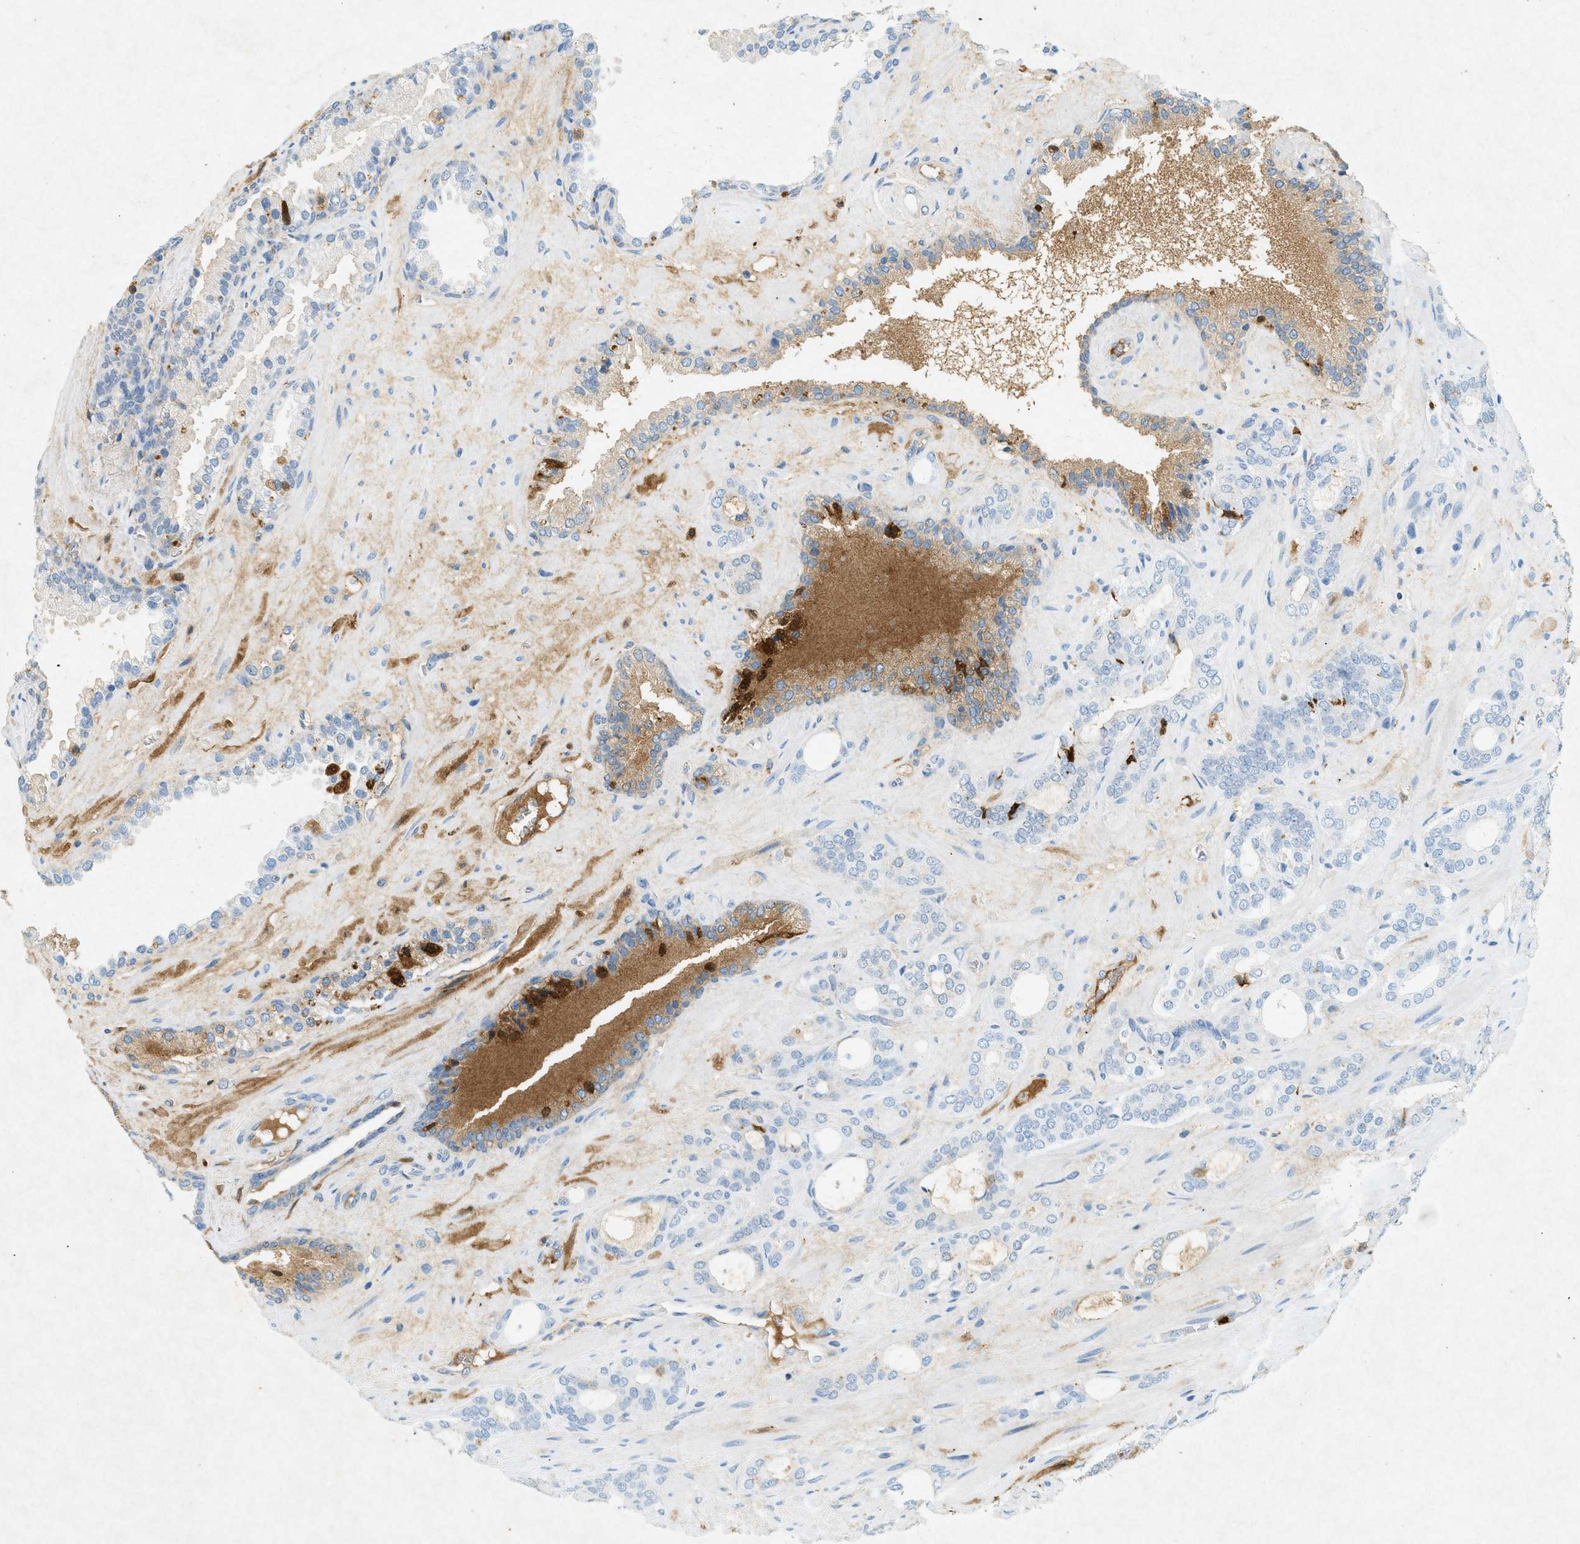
{"staining": {"intensity": "moderate", "quantity": "<25%", "location": "cytoplasmic/membranous"}, "tissue": "prostate cancer", "cell_type": "Tumor cells", "image_type": "cancer", "snomed": [{"axis": "morphology", "description": "Adenocarcinoma, Low grade"}, {"axis": "topography", "description": "Prostate"}], "caption": "A photomicrograph of prostate cancer stained for a protein reveals moderate cytoplasmic/membranous brown staining in tumor cells.", "gene": "F2", "patient": {"sex": "male", "age": 63}}